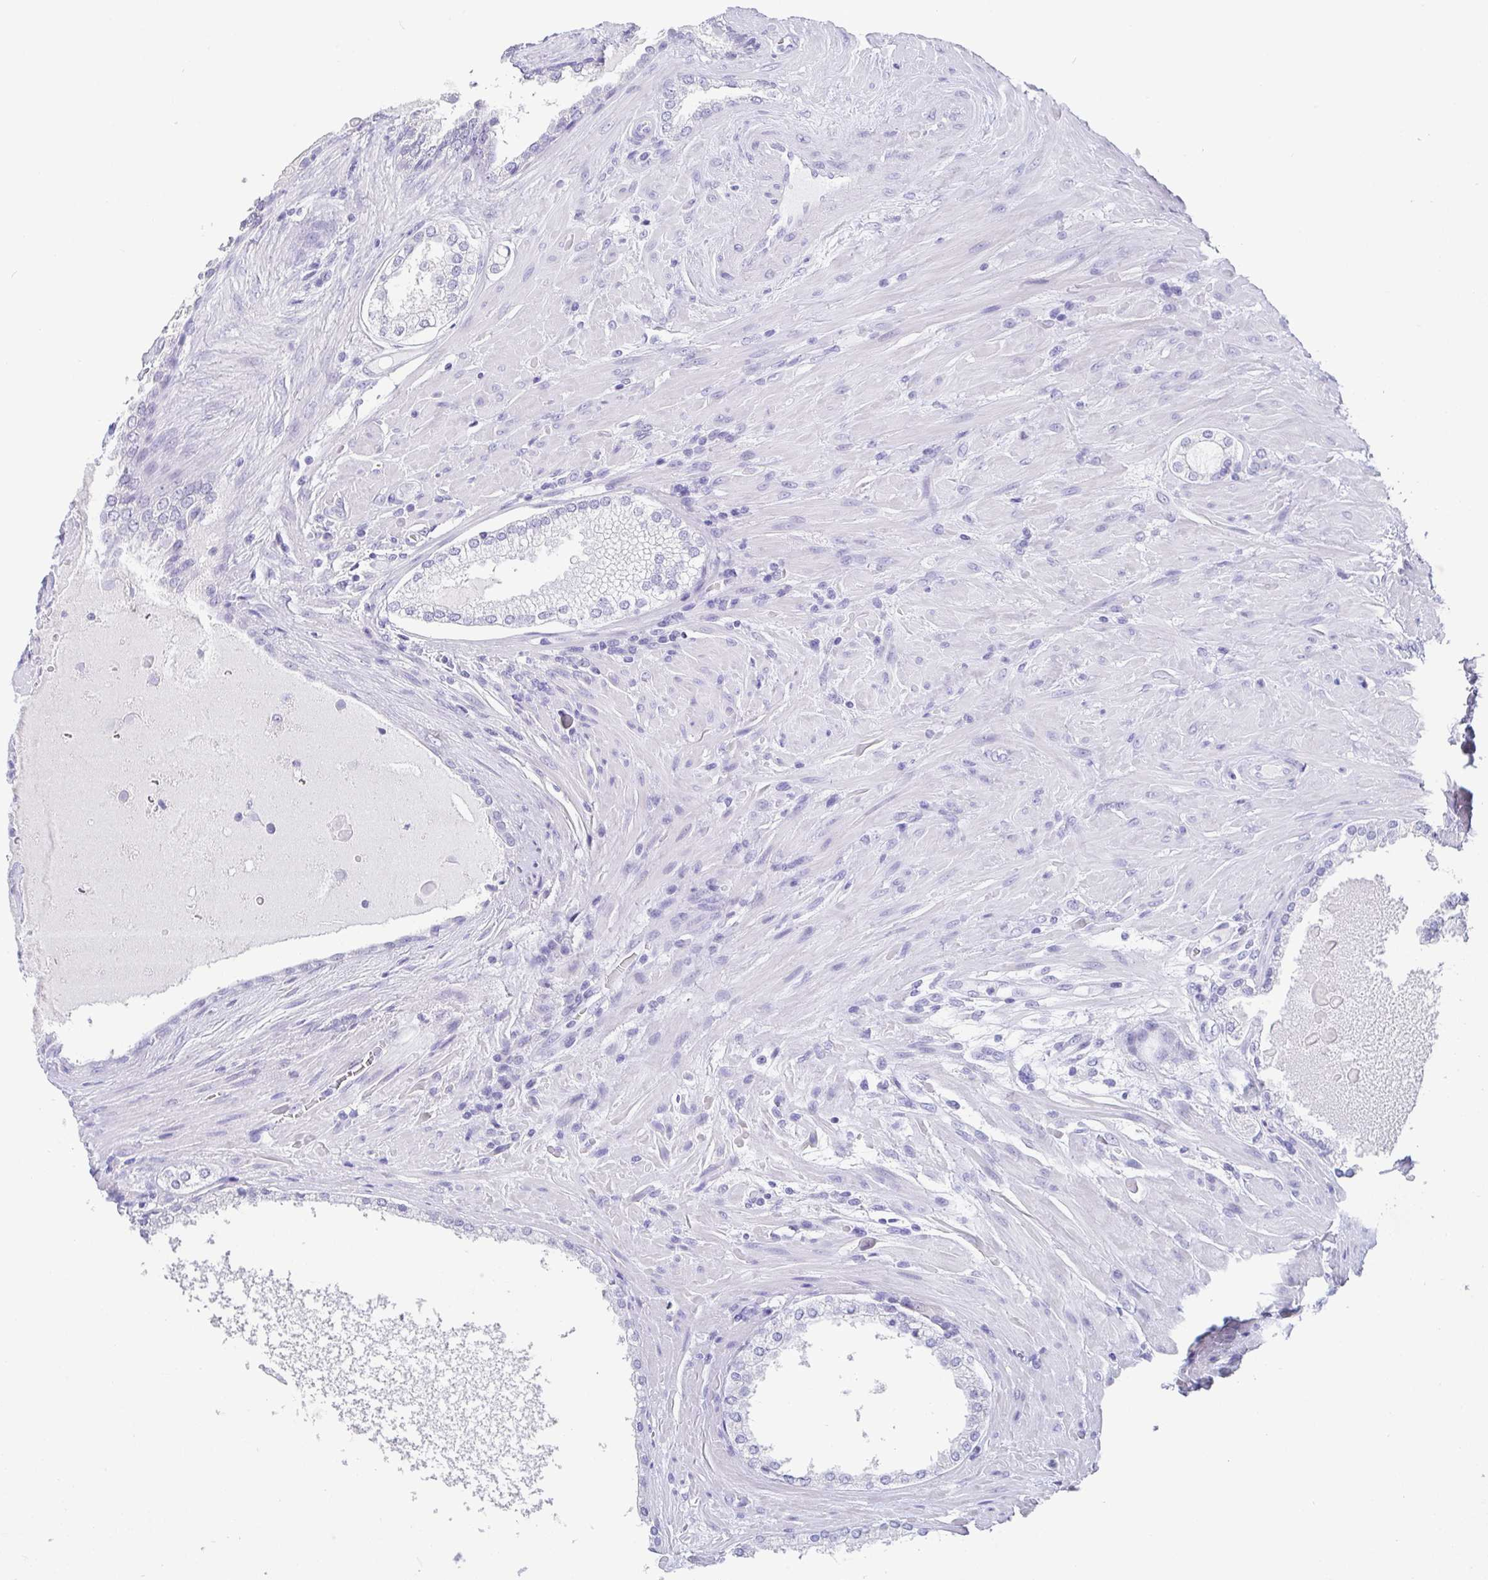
{"staining": {"intensity": "negative", "quantity": "none", "location": "none"}, "tissue": "prostate cancer", "cell_type": "Tumor cells", "image_type": "cancer", "snomed": [{"axis": "morphology", "description": "Adenocarcinoma, High grade"}, {"axis": "topography", "description": "Prostate"}], "caption": "Immunohistochemistry (IHC) of adenocarcinoma (high-grade) (prostate) reveals no staining in tumor cells.", "gene": "SCGN", "patient": {"sex": "male", "age": 73}}